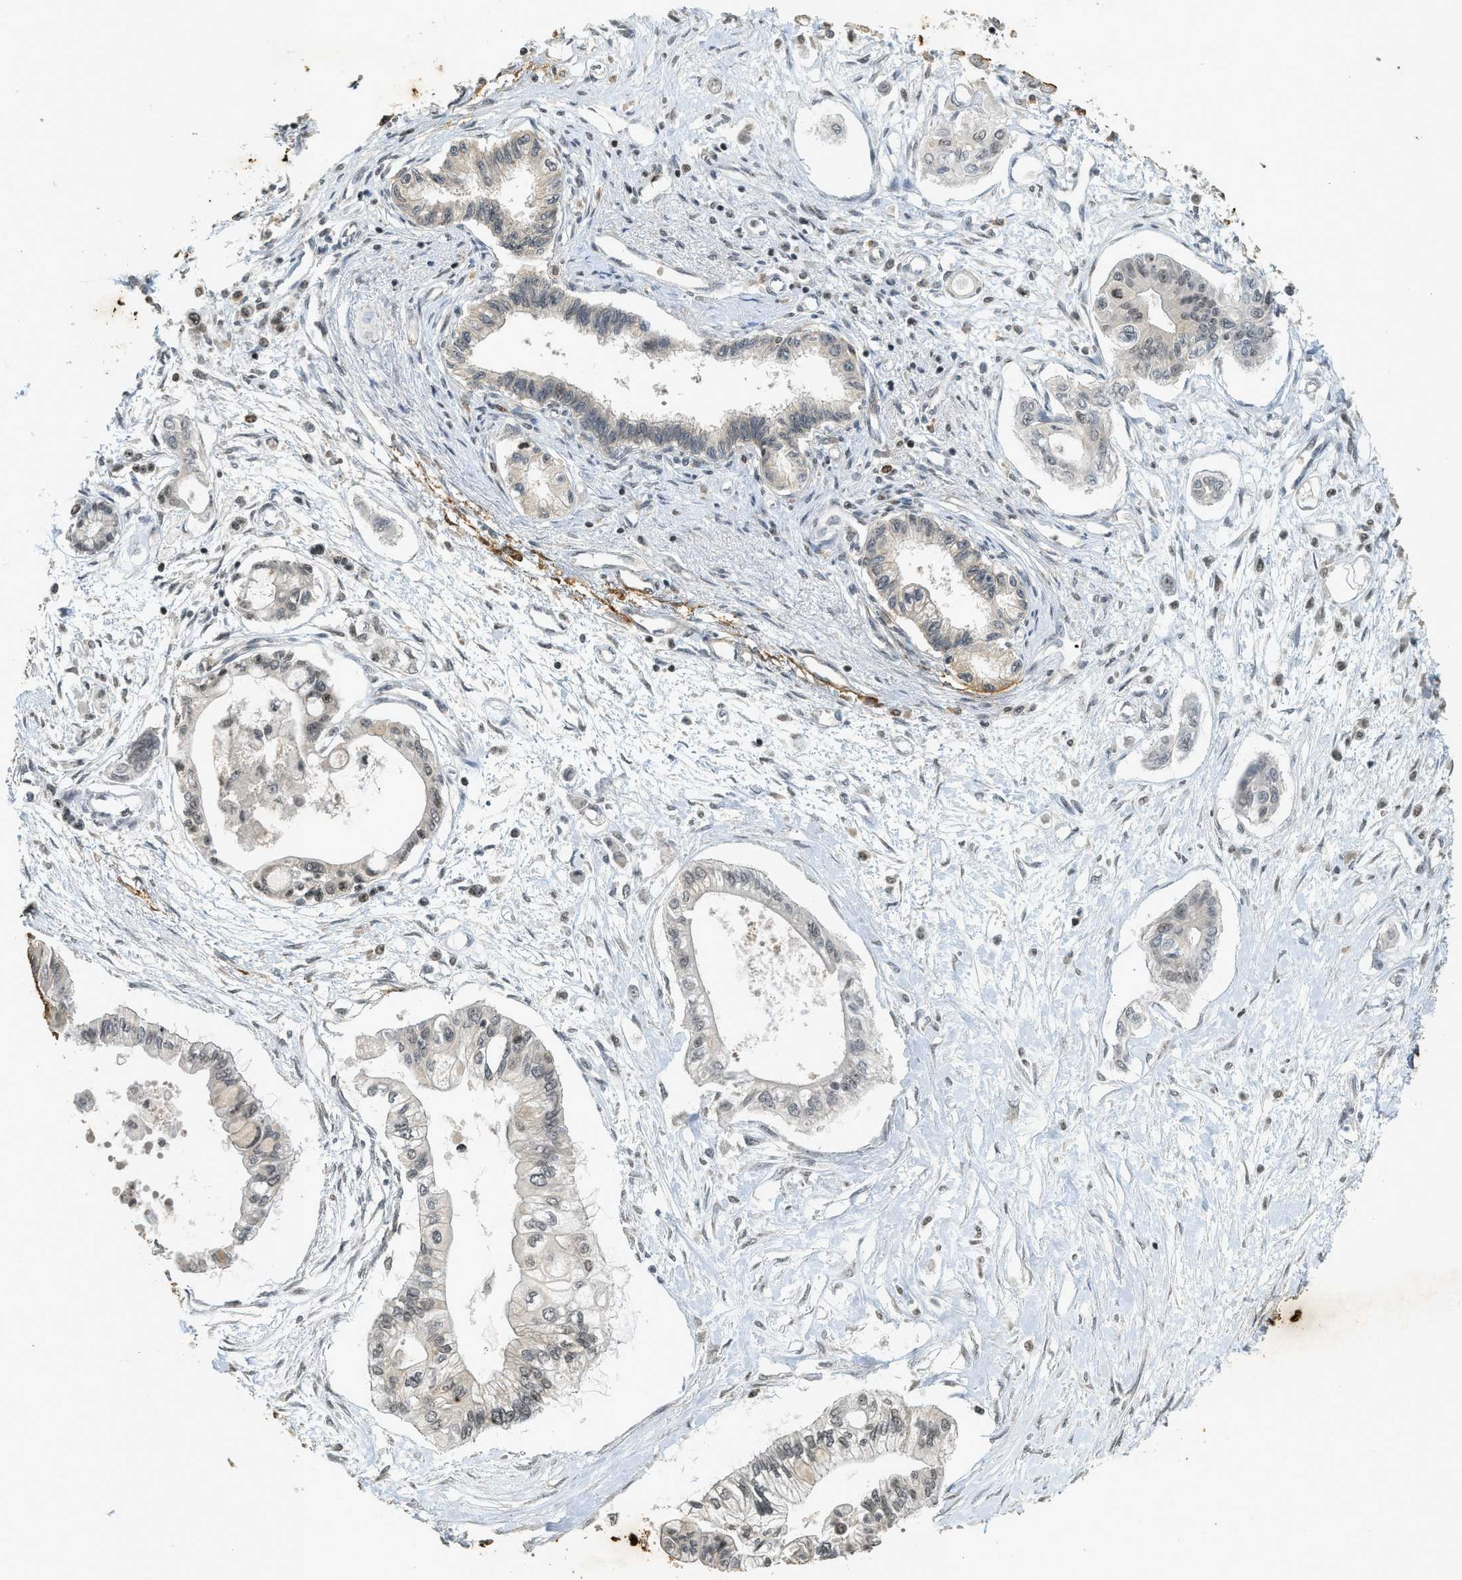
{"staining": {"intensity": "moderate", "quantity": "<25%", "location": "nuclear"}, "tissue": "pancreatic cancer", "cell_type": "Tumor cells", "image_type": "cancer", "snomed": [{"axis": "morphology", "description": "Adenocarcinoma, NOS"}, {"axis": "topography", "description": "Pancreas"}], "caption": "Human pancreatic adenocarcinoma stained with a protein marker shows moderate staining in tumor cells.", "gene": "SIAH1", "patient": {"sex": "female", "age": 77}}